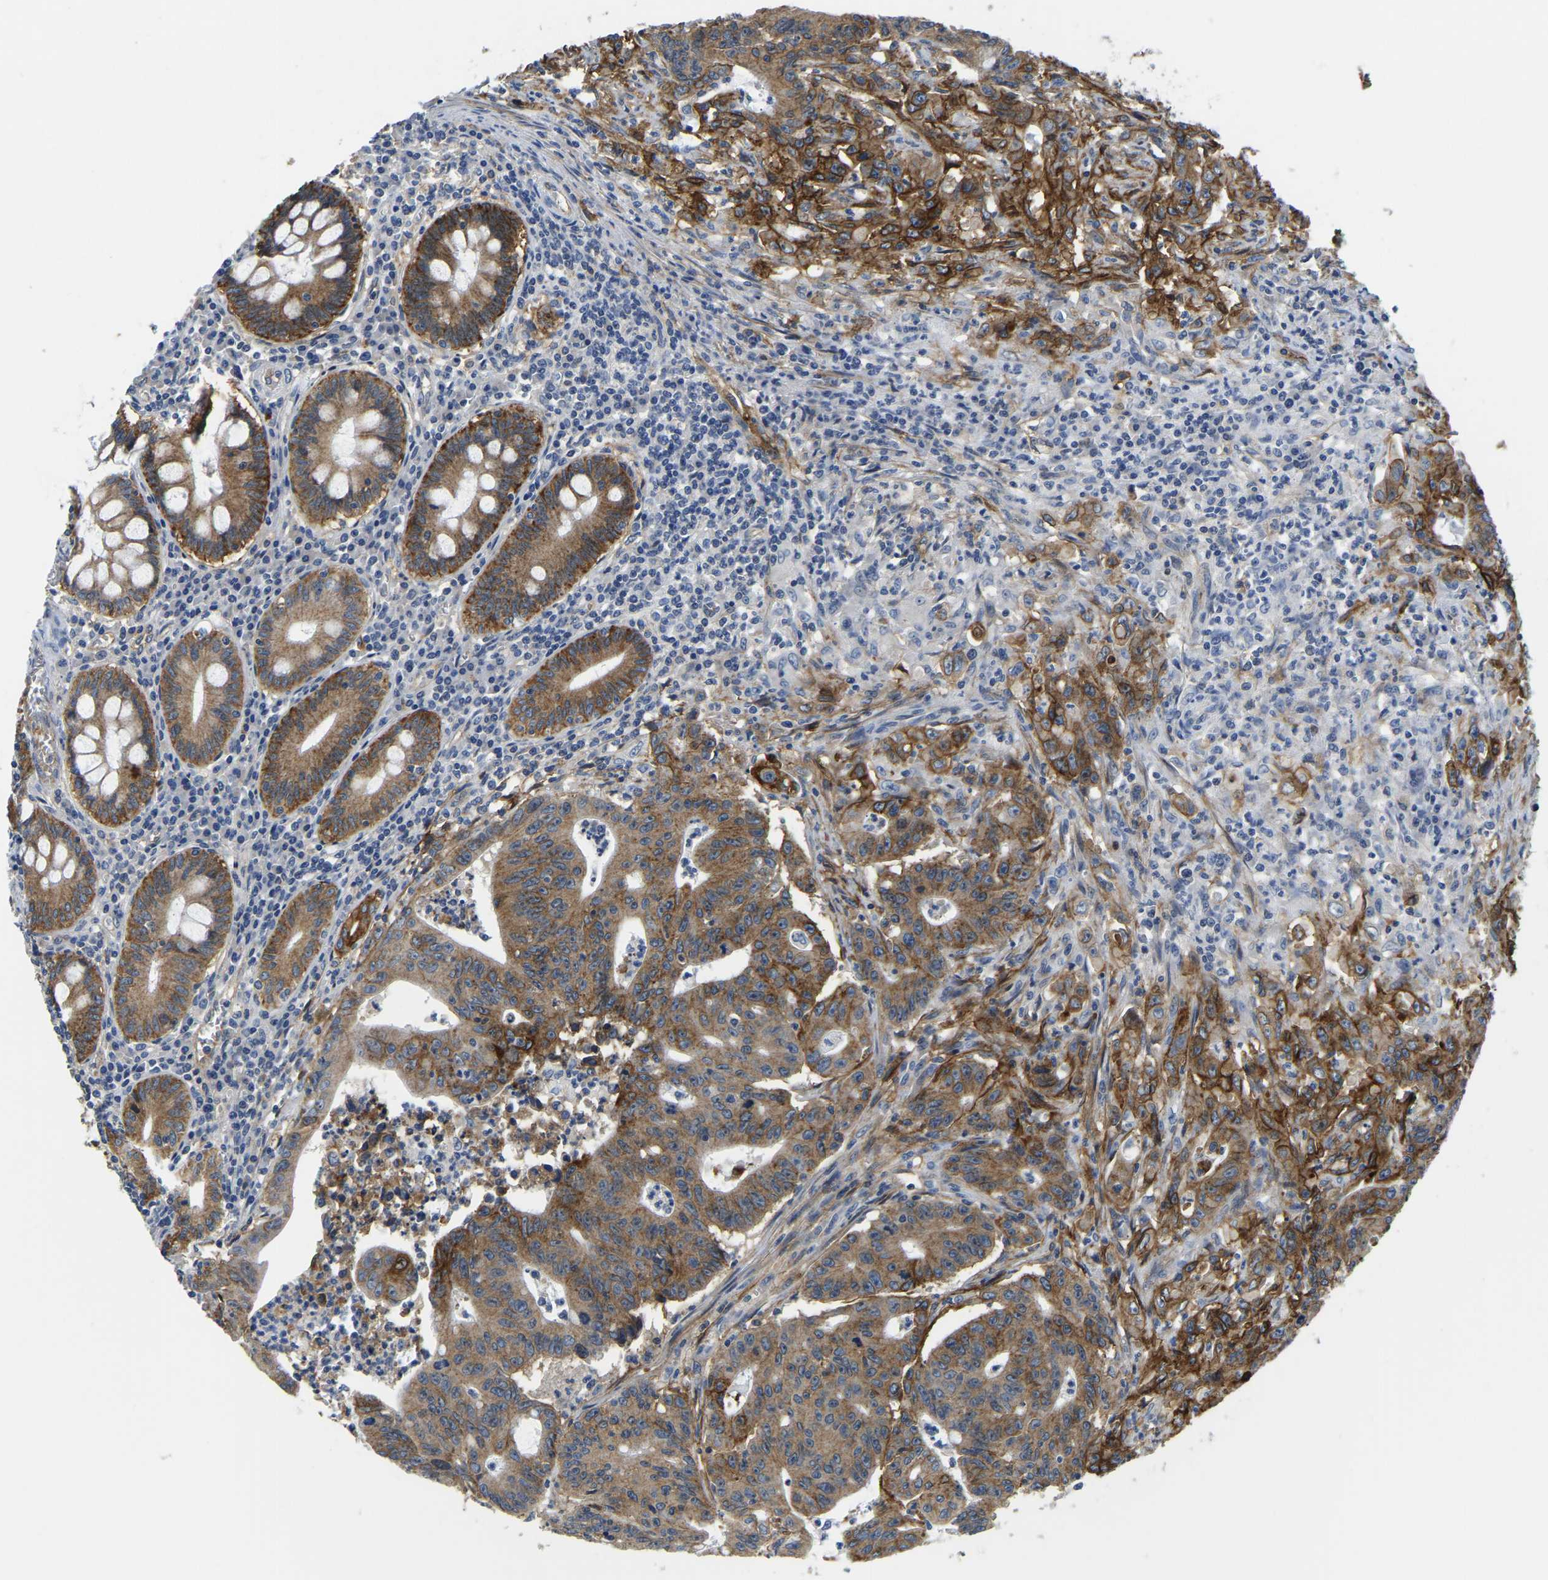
{"staining": {"intensity": "moderate", "quantity": ">75%", "location": "cytoplasmic/membranous"}, "tissue": "colorectal cancer", "cell_type": "Tumor cells", "image_type": "cancer", "snomed": [{"axis": "morphology", "description": "Adenocarcinoma, NOS"}, {"axis": "topography", "description": "Colon"}], "caption": "An image of colorectal cancer (adenocarcinoma) stained for a protein reveals moderate cytoplasmic/membranous brown staining in tumor cells. (DAB (3,3'-diaminobenzidine) IHC, brown staining for protein, blue staining for nuclei).", "gene": "ITGA2", "patient": {"sex": "male", "age": 45}}